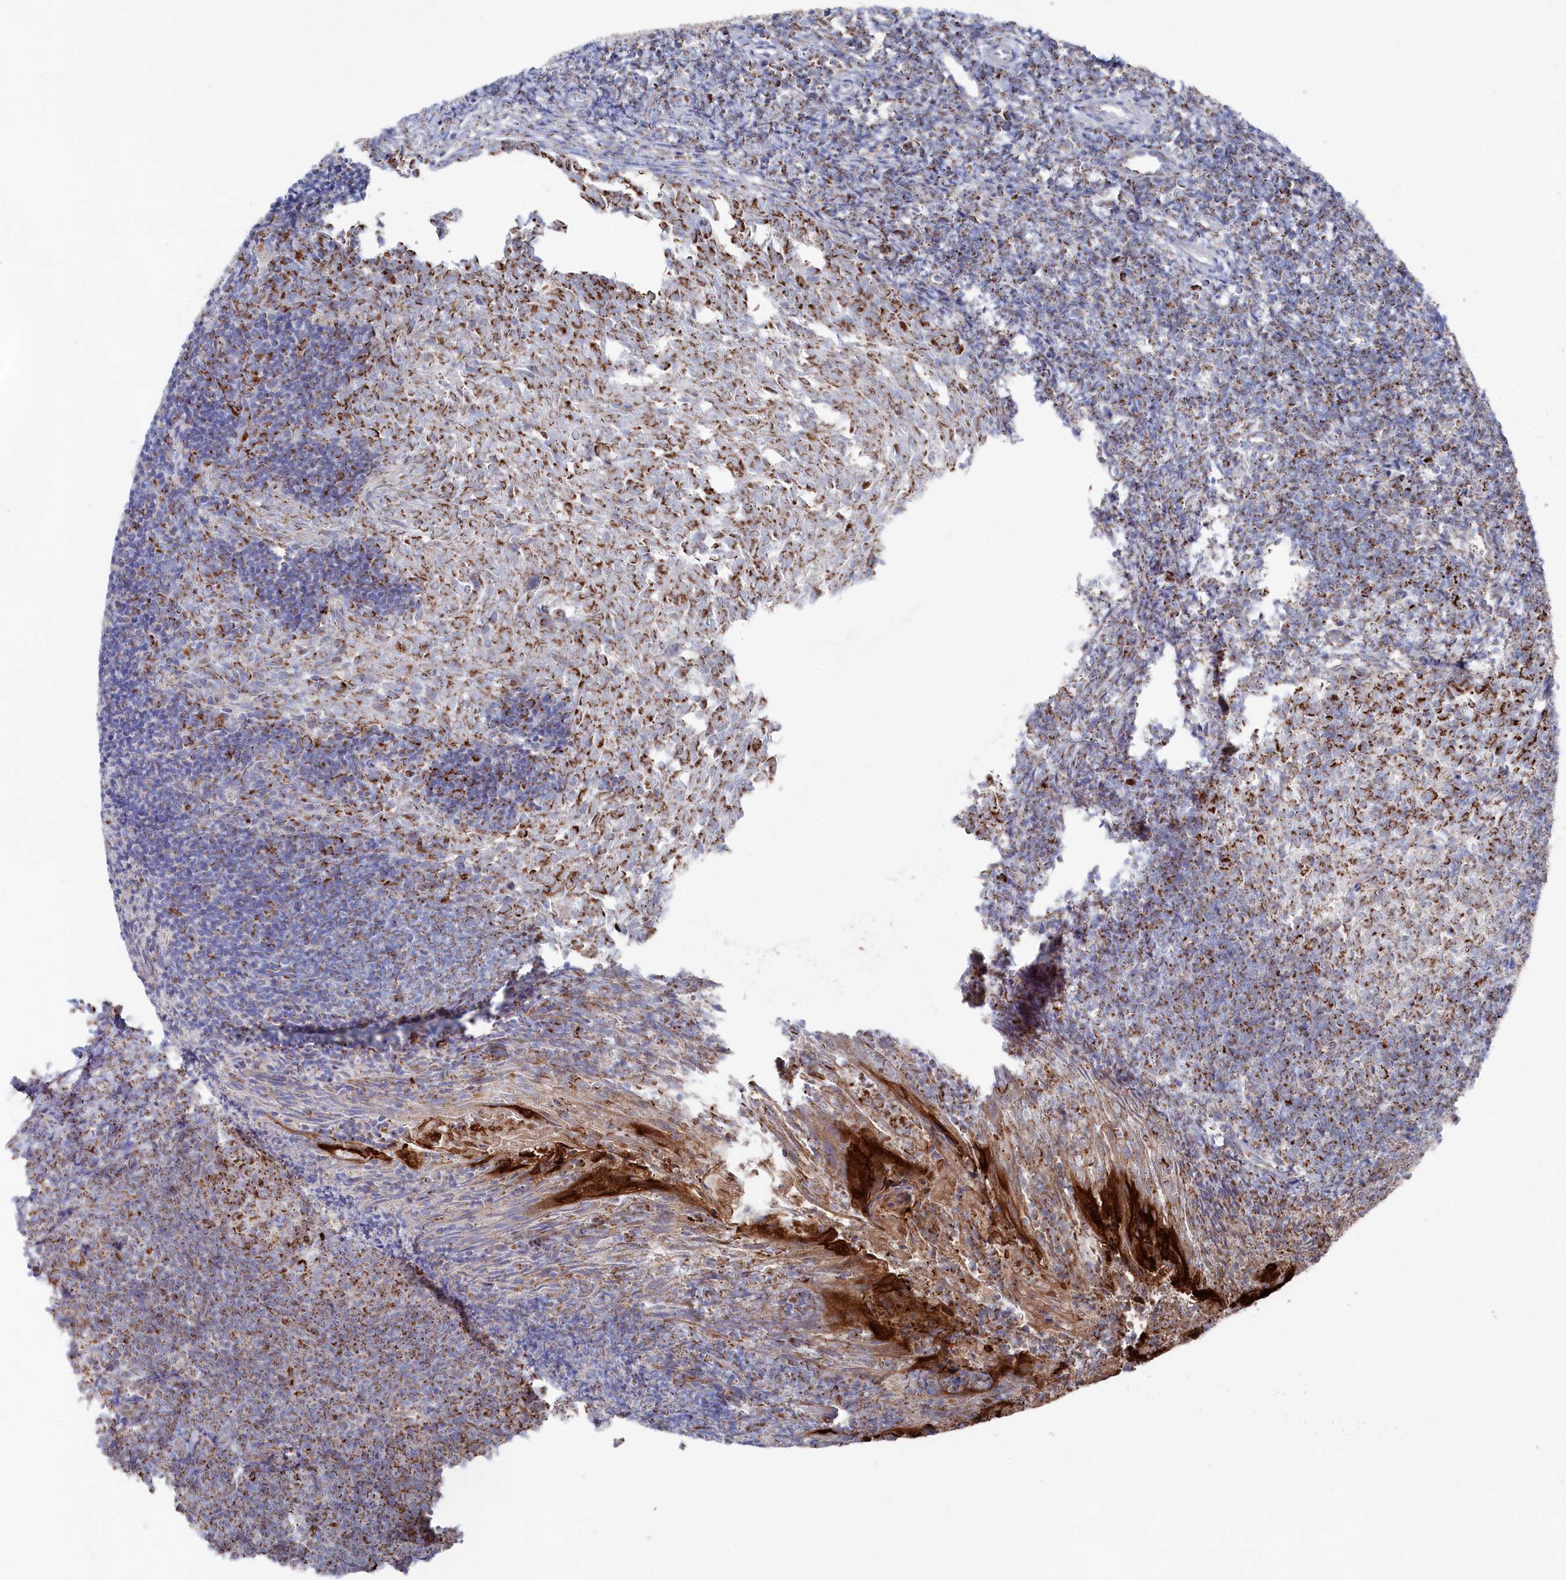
{"staining": {"intensity": "strong", "quantity": "25%-75%", "location": "cytoplasmic/membranous"}, "tissue": "tonsil", "cell_type": "Germinal center cells", "image_type": "normal", "snomed": [{"axis": "morphology", "description": "Normal tissue, NOS"}, {"axis": "topography", "description": "Tonsil"}], "caption": "A brown stain highlights strong cytoplasmic/membranous staining of a protein in germinal center cells of benign human tonsil.", "gene": "GLS2", "patient": {"sex": "female", "age": 10}}